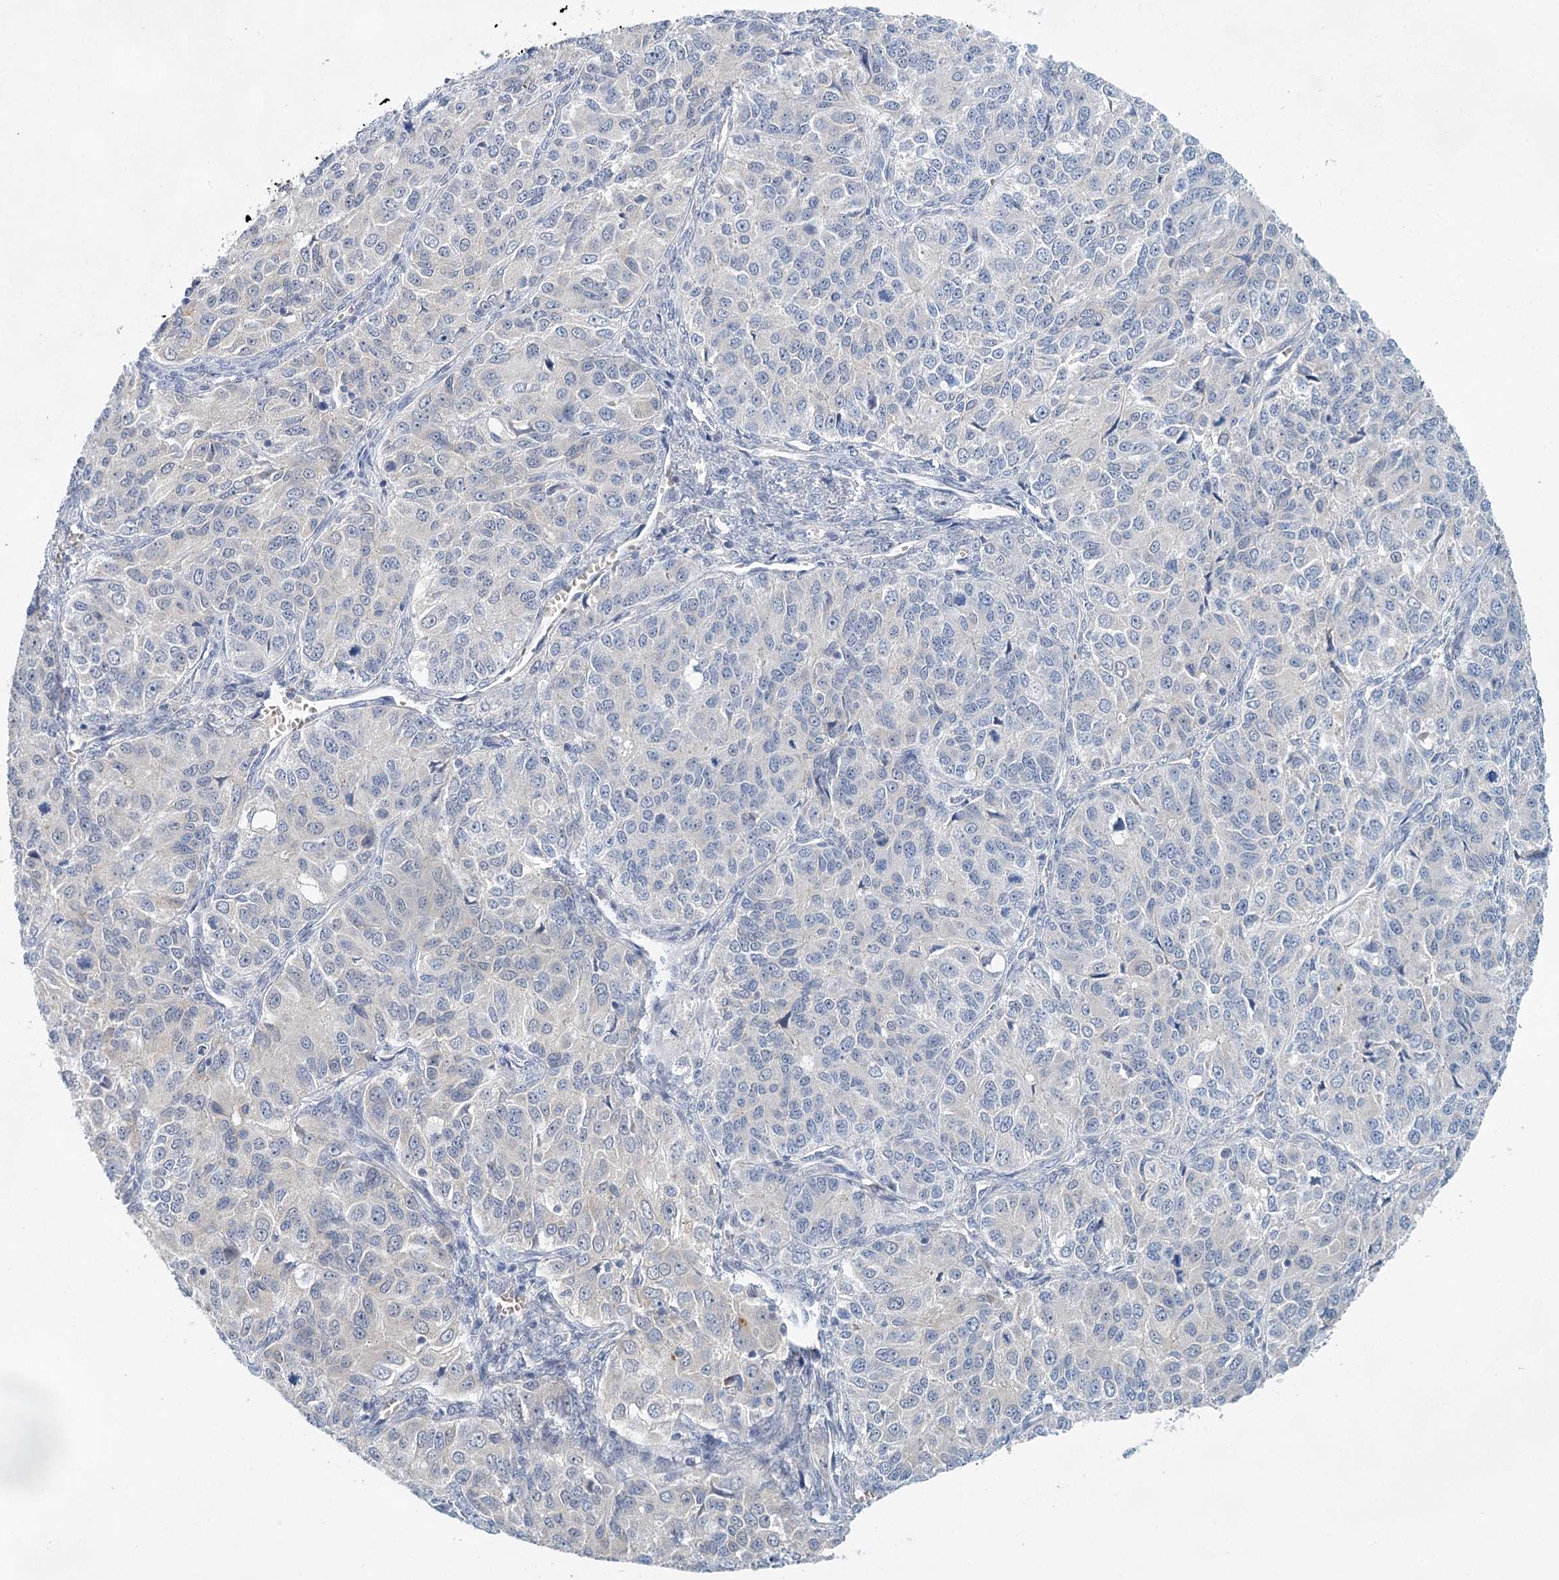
{"staining": {"intensity": "negative", "quantity": "none", "location": "none"}, "tissue": "ovarian cancer", "cell_type": "Tumor cells", "image_type": "cancer", "snomed": [{"axis": "morphology", "description": "Carcinoma, endometroid"}, {"axis": "topography", "description": "Ovary"}], "caption": "Tumor cells are negative for brown protein staining in ovarian cancer.", "gene": "BLTP1", "patient": {"sex": "female", "age": 51}}